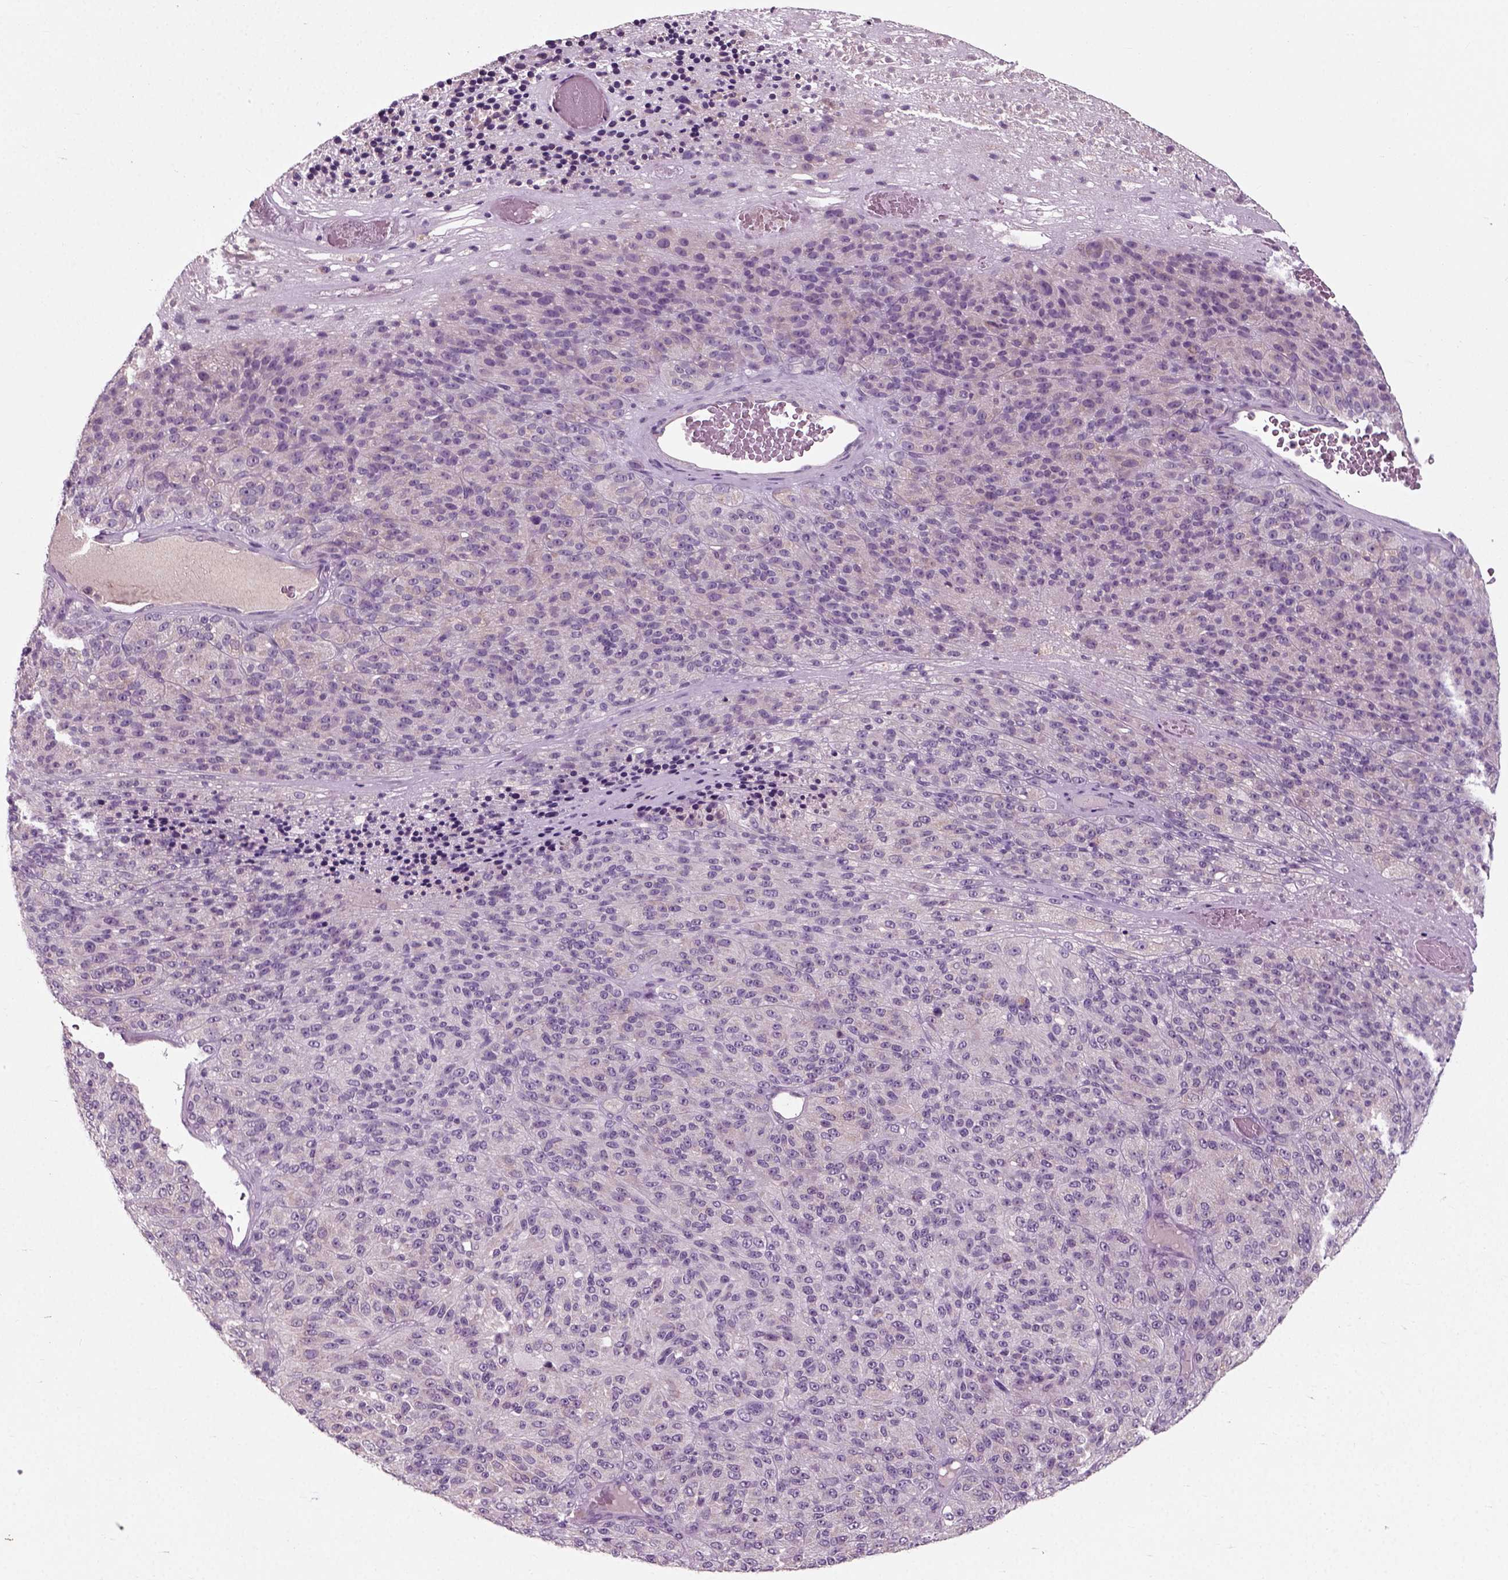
{"staining": {"intensity": "negative", "quantity": "none", "location": "none"}, "tissue": "melanoma", "cell_type": "Tumor cells", "image_type": "cancer", "snomed": [{"axis": "morphology", "description": "Malignant melanoma, Metastatic site"}, {"axis": "topography", "description": "Brain"}], "caption": "DAB immunohistochemical staining of malignant melanoma (metastatic site) reveals no significant positivity in tumor cells. The staining was performed using DAB to visualize the protein expression in brown, while the nuclei were stained in blue with hematoxylin (Magnification: 20x).", "gene": "RND2", "patient": {"sex": "female", "age": 56}}